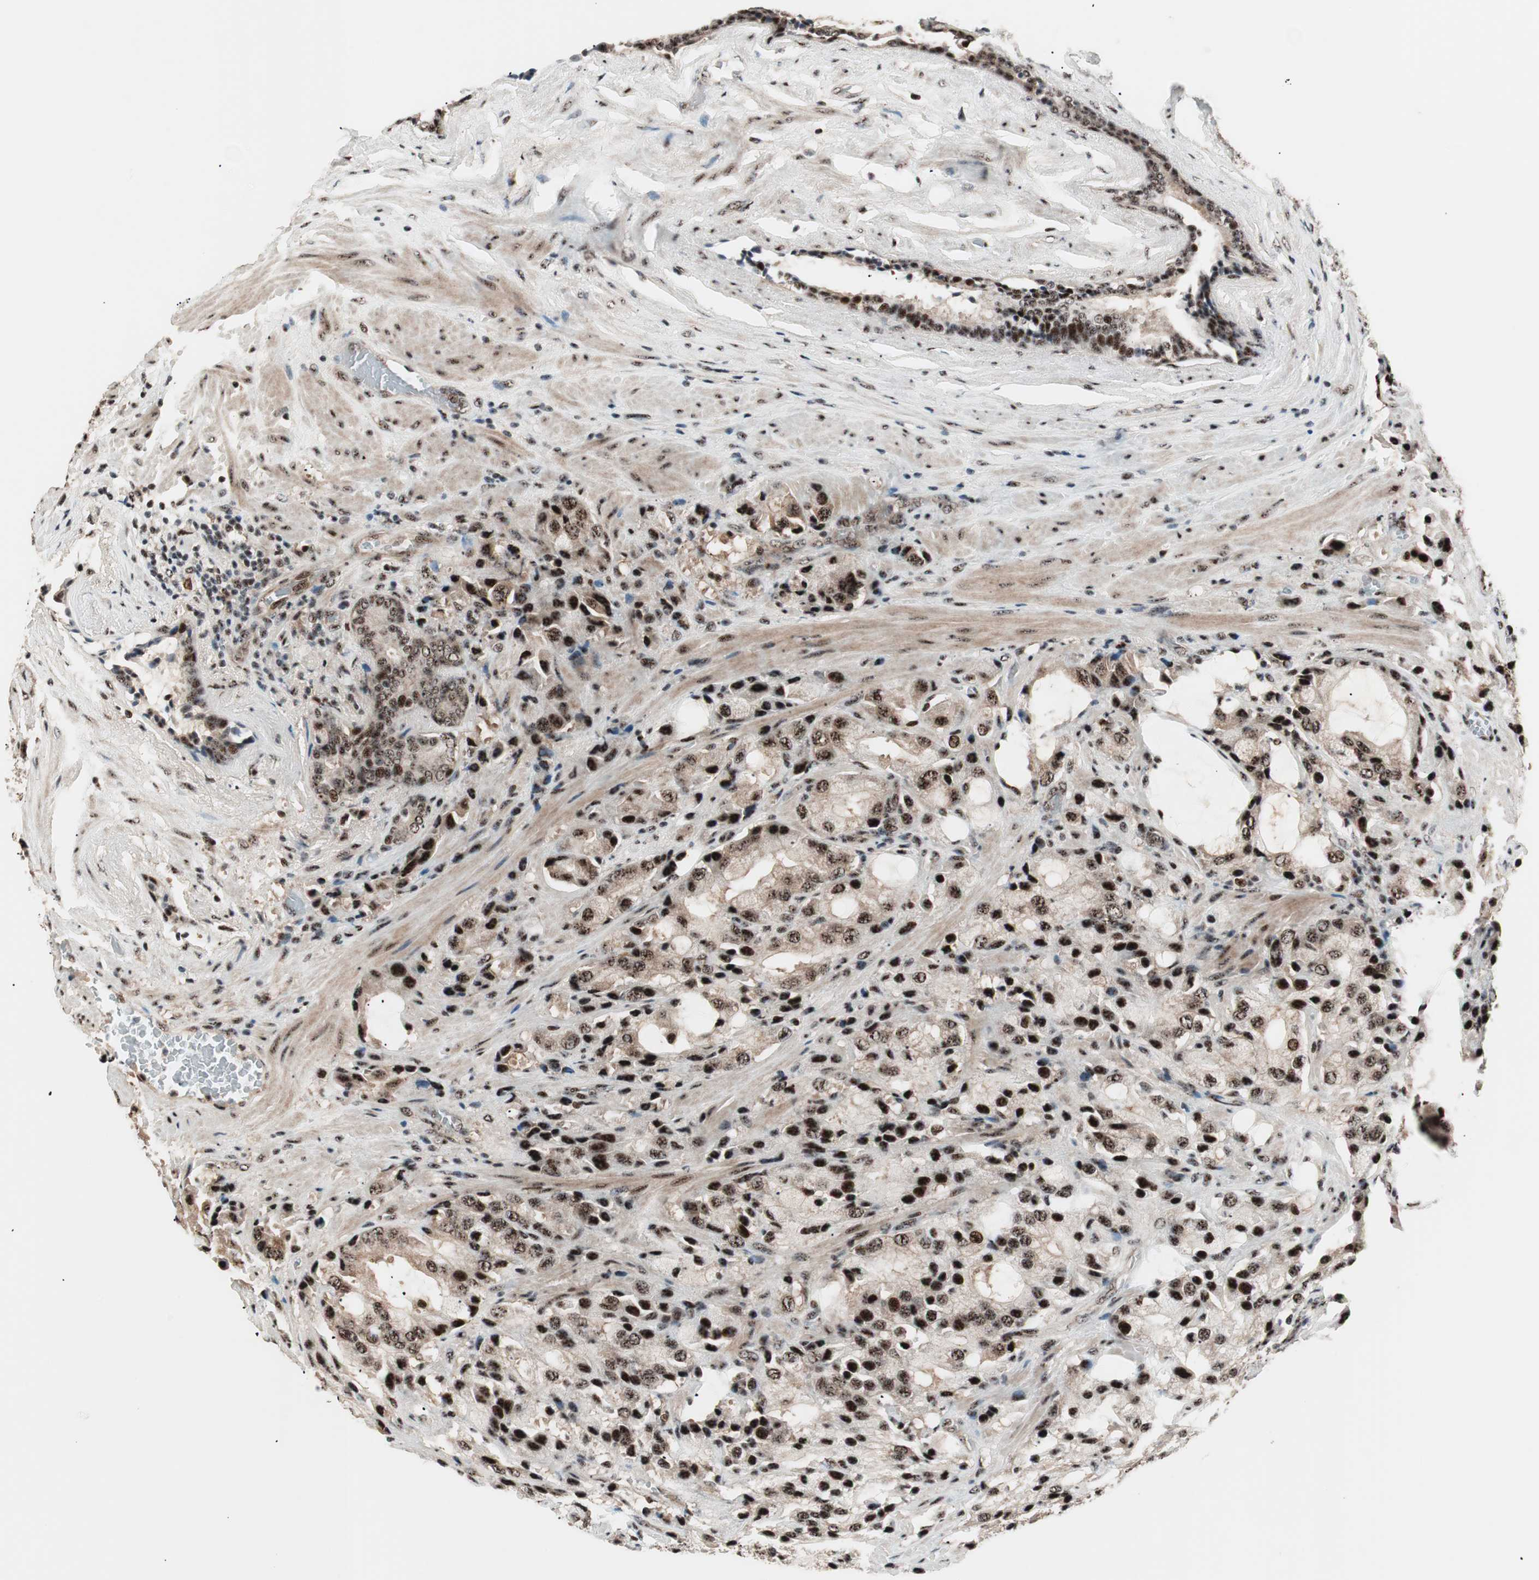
{"staining": {"intensity": "strong", "quantity": ">75%", "location": "nuclear"}, "tissue": "prostate cancer", "cell_type": "Tumor cells", "image_type": "cancer", "snomed": [{"axis": "morphology", "description": "Adenocarcinoma, High grade"}, {"axis": "topography", "description": "Prostate"}], "caption": "Prostate adenocarcinoma (high-grade) was stained to show a protein in brown. There is high levels of strong nuclear expression in about >75% of tumor cells.", "gene": "NR5A2", "patient": {"sex": "male", "age": 70}}